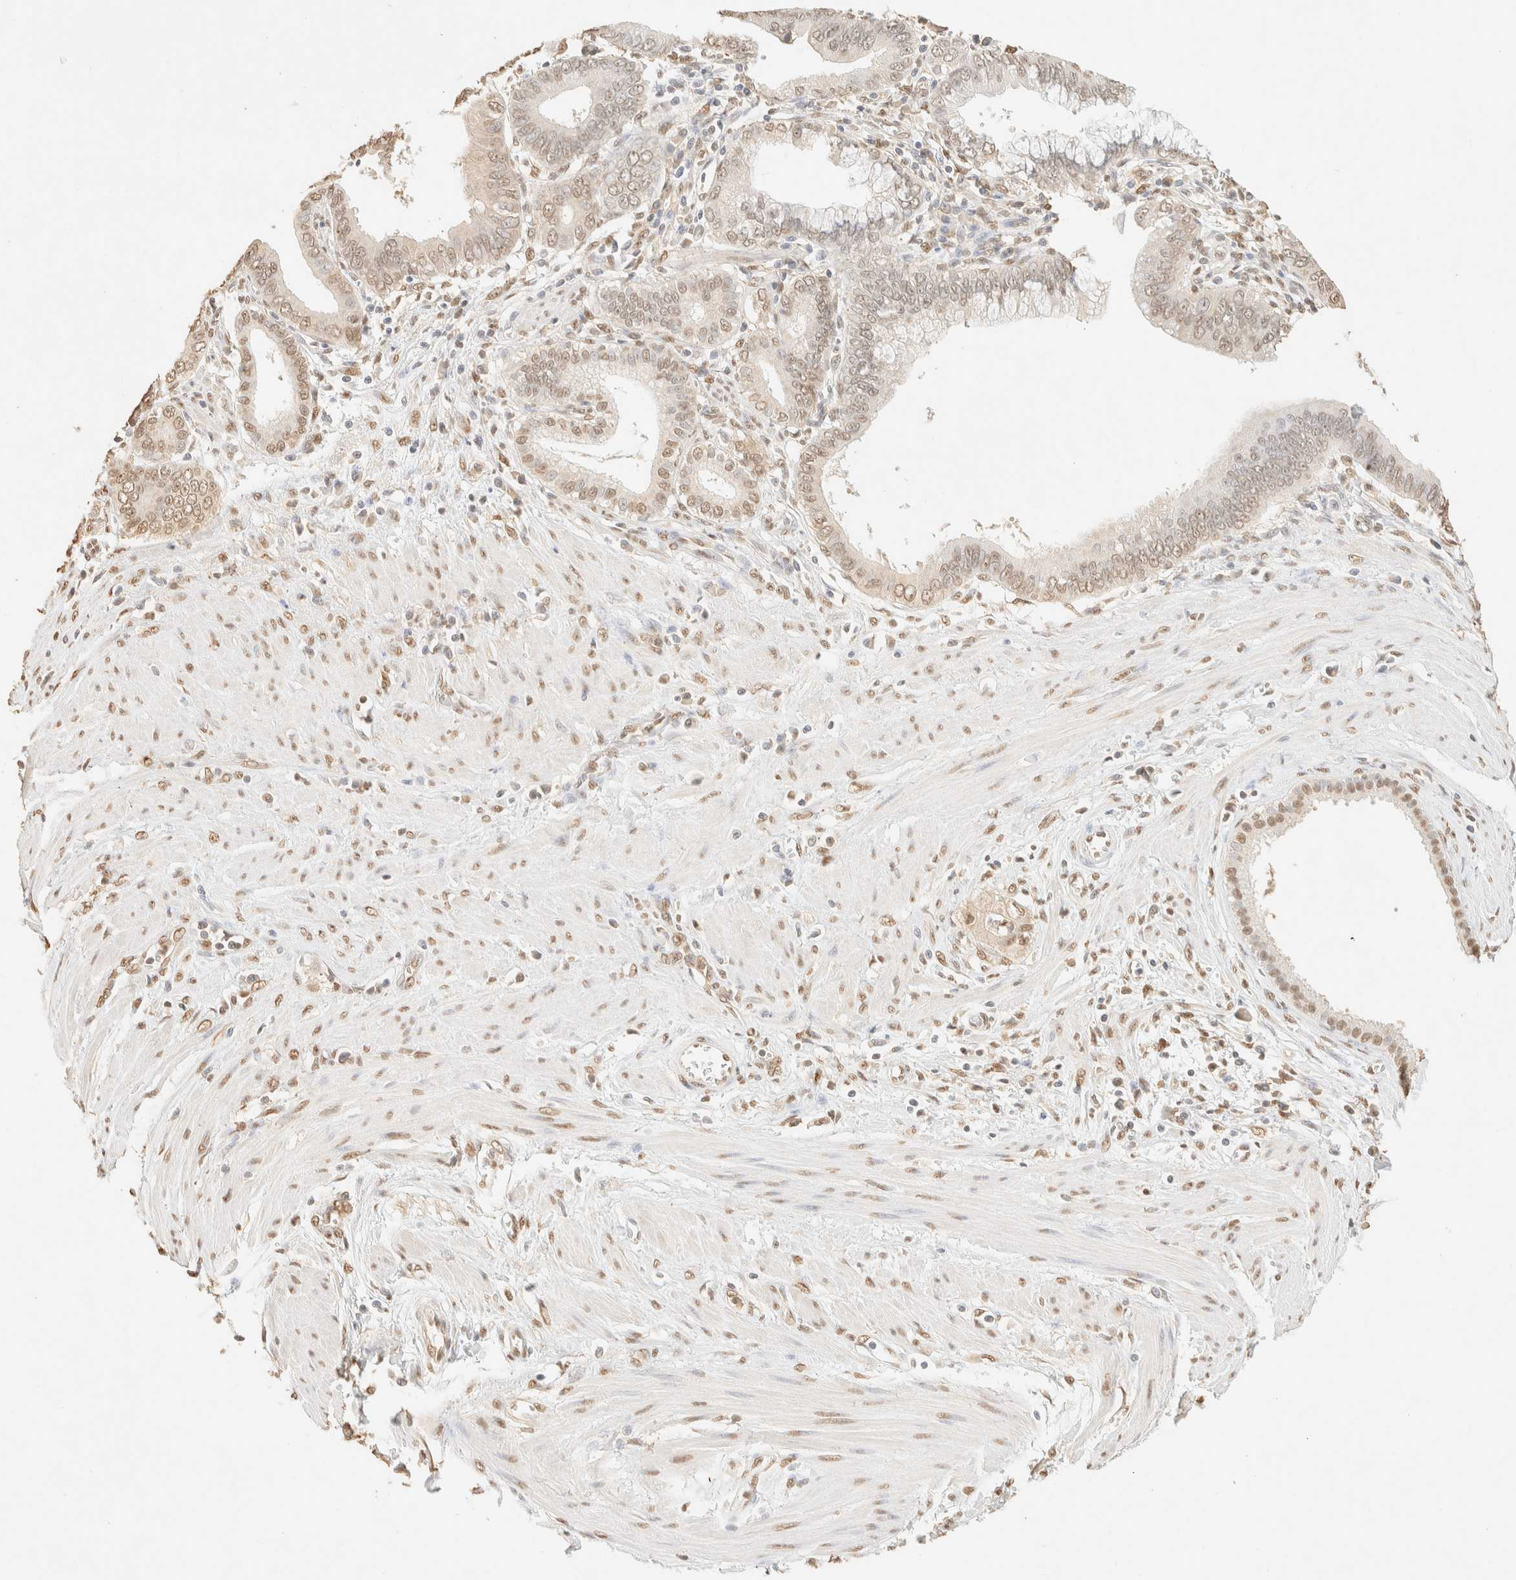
{"staining": {"intensity": "weak", "quantity": ">75%", "location": "nuclear"}, "tissue": "pancreatic cancer", "cell_type": "Tumor cells", "image_type": "cancer", "snomed": [{"axis": "morphology", "description": "Normal tissue, NOS"}, {"axis": "topography", "description": "Lymph node"}], "caption": "High-magnification brightfield microscopy of pancreatic cancer stained with DAB (3,3'-diaminobenzidine) (brown) and counterstained with hematoxylin (blue). tumor cells exhibit weak nuclear positivity is present in about>75% of cells.", "gene": "S100A13", "patient": {"sex": "male", "age": 50}}